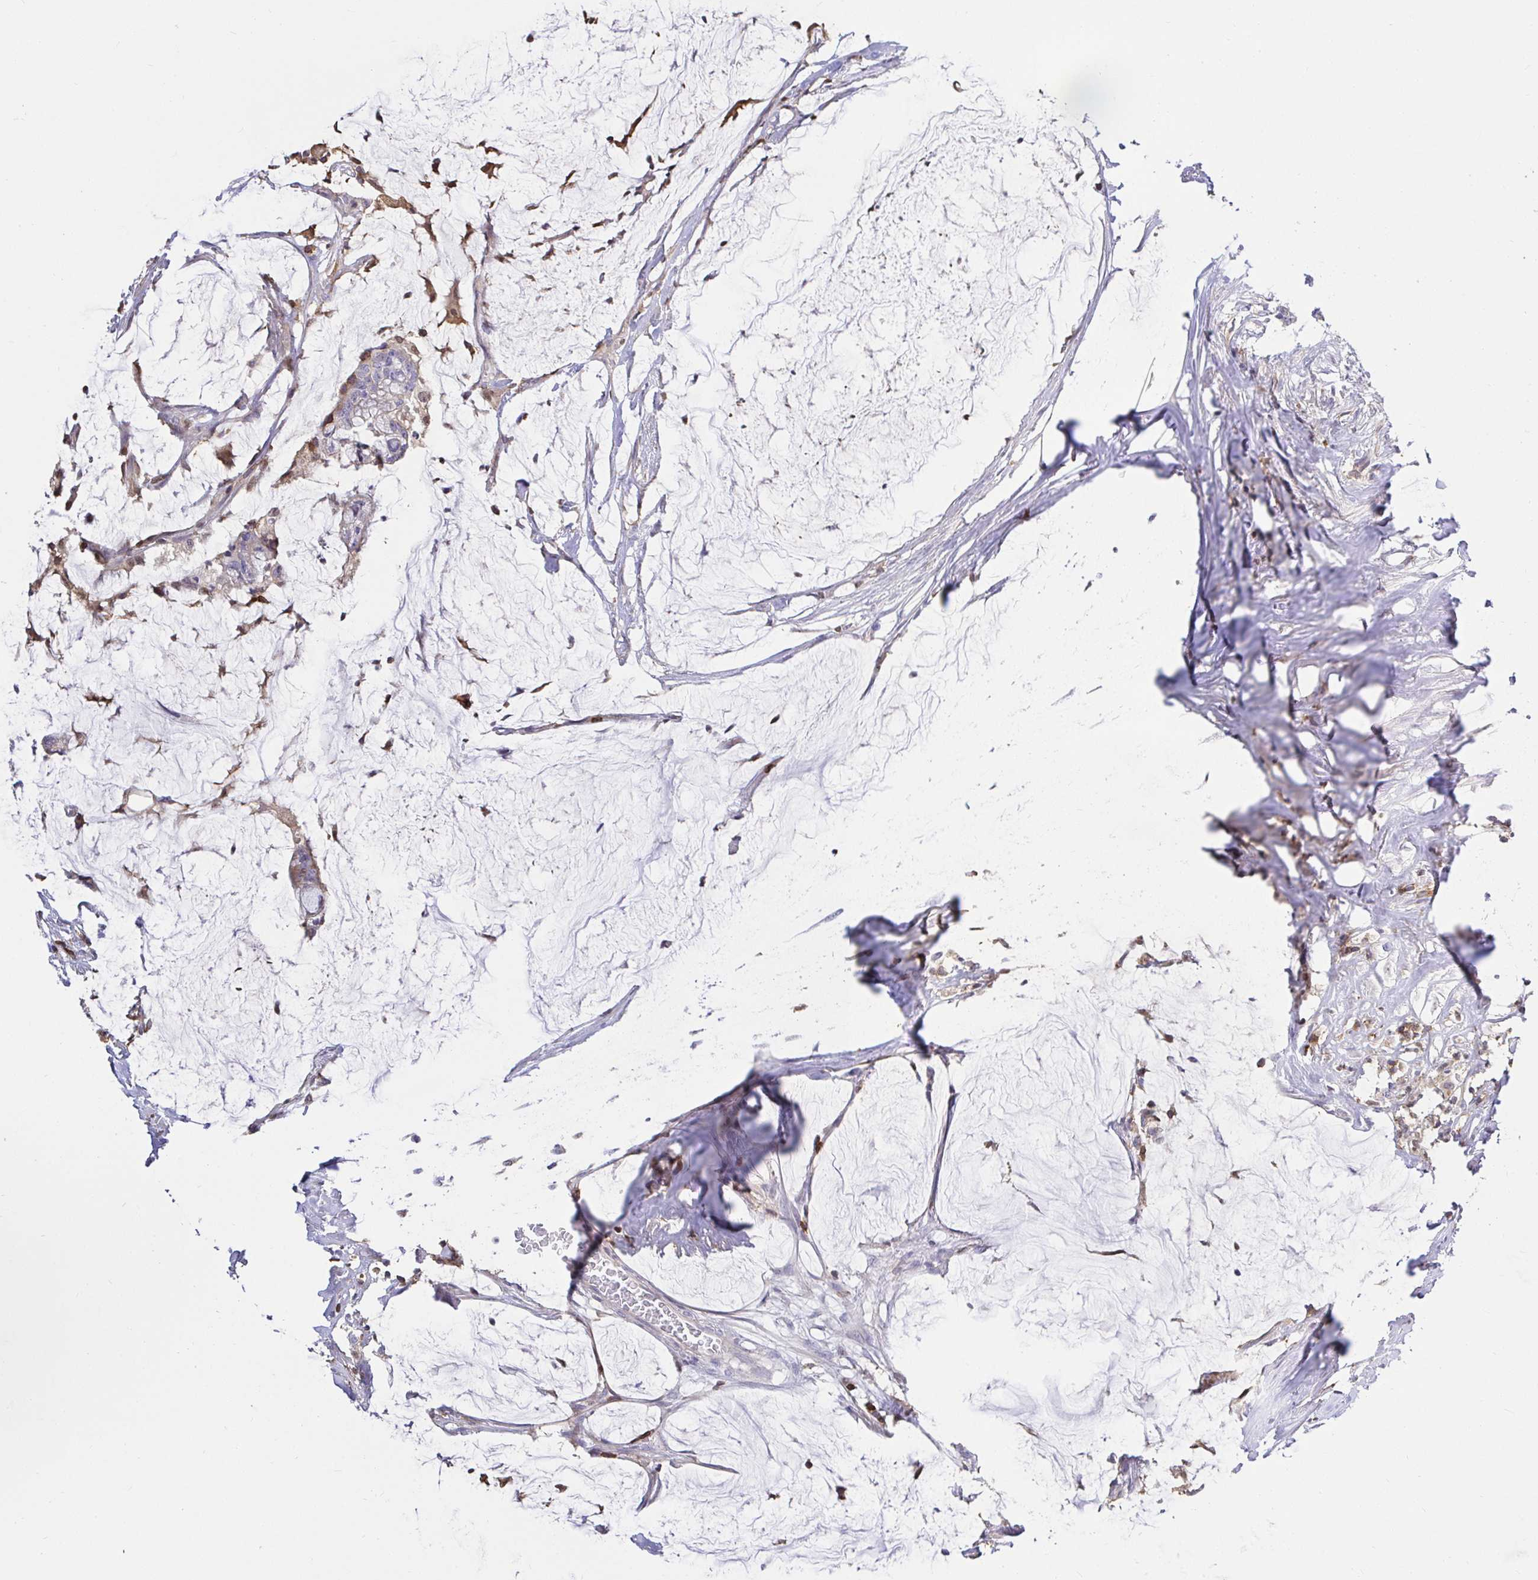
{"staining": {"intensity": "negative", "quantity": "none", "location": "none"}, "tissue": "colorectal cancer", "cell_type": "Tumor cells", "image_type": "cancer", "snomed": [{"axis": "morphology", "description": "Adenocarcinoma, NOS"}, {"axis": "topography", "description": "Colon"}], "caption": "Immunohistochemistry micrograph of colorectal cancer stained for a protein (brown), which displays no positivity in tumor cells.", "gene": "SKAP1", "patient": {"sex": "male", "age": 62}}